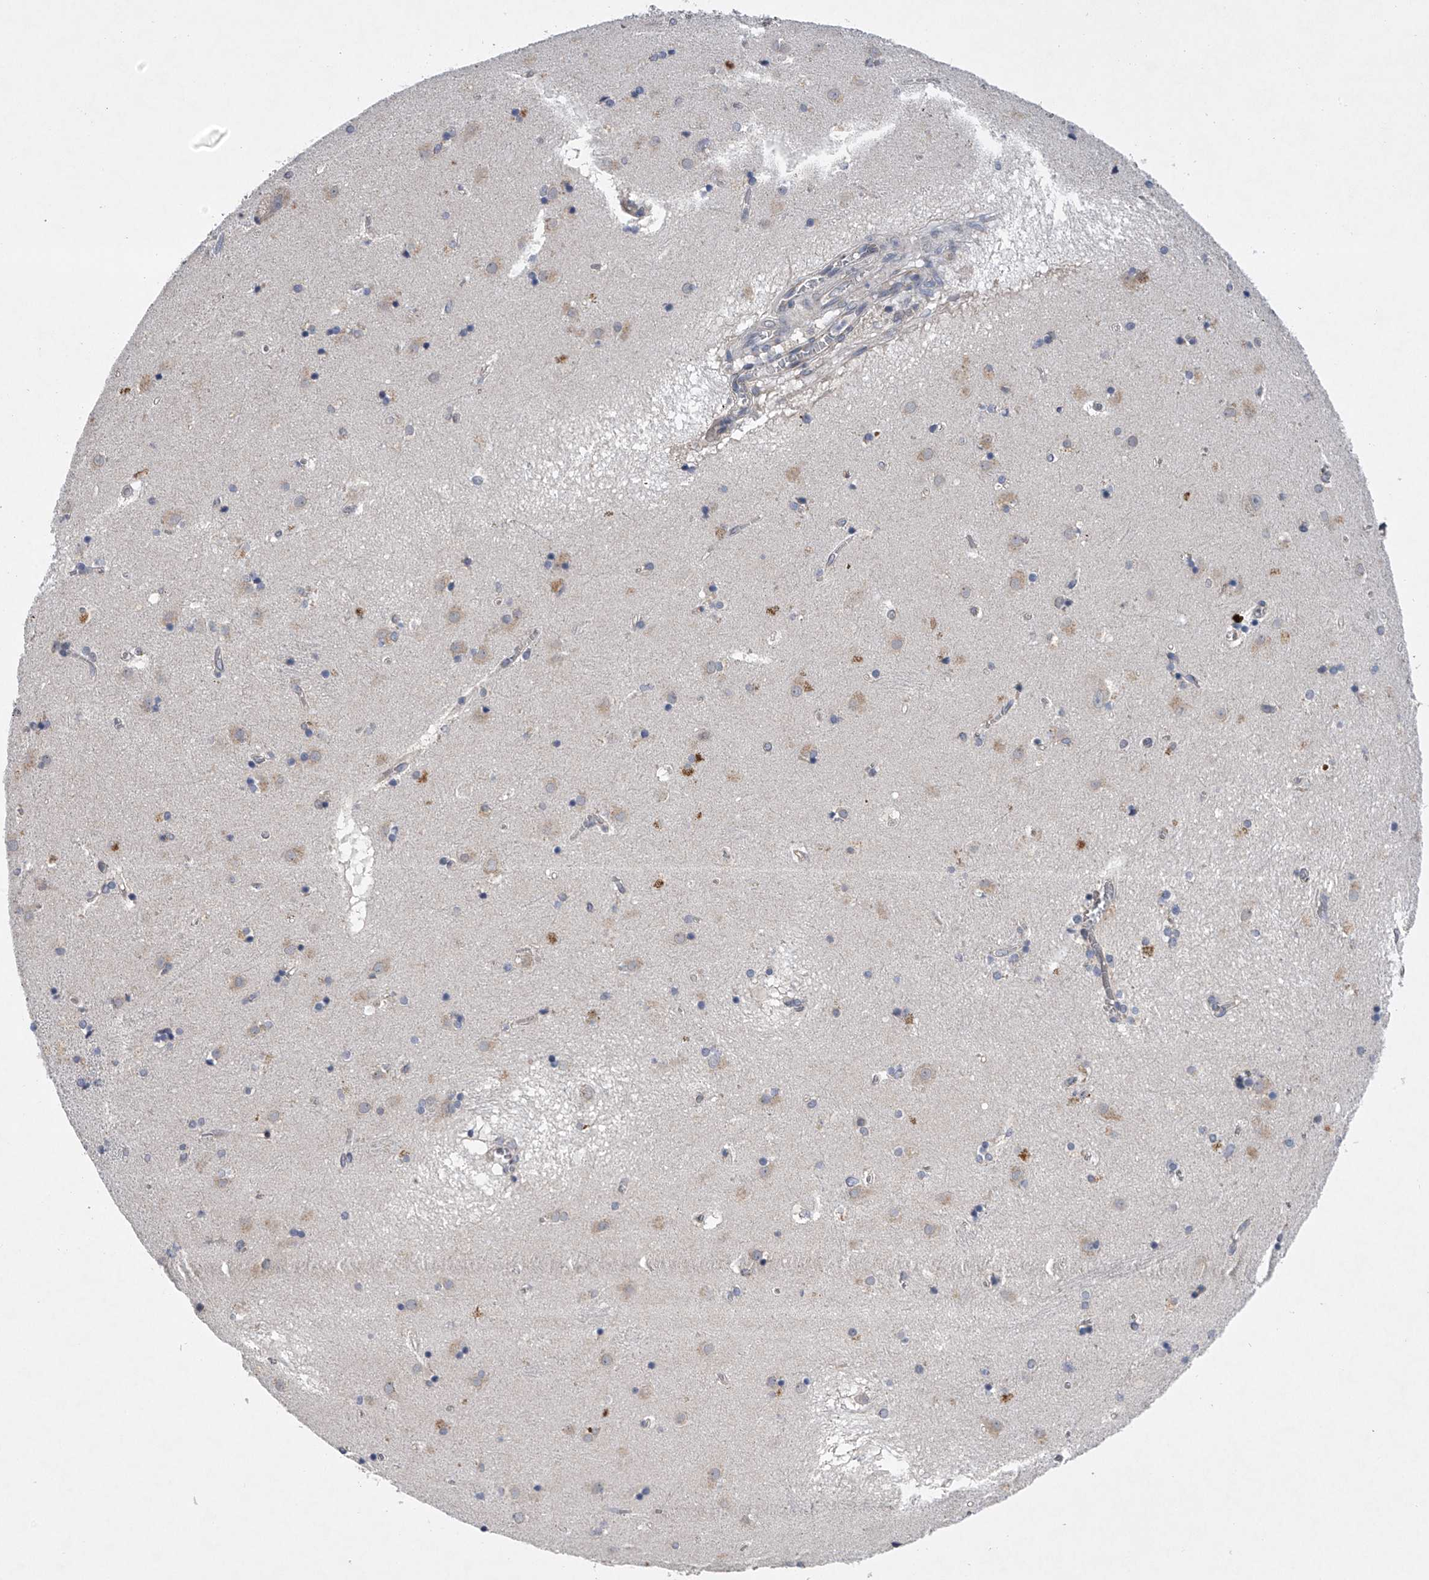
{"staining": {"intensity": "moderate", "quantity": "<25%", "location": "cytoplasmic/membranous"}, "tissue": "caudate", "cell_type": "Glial cells", "image_type": "normal", "snomed": [{"axis": "morphology", "description": "Normal tissue, NOS"}, {"axis": "topography", "description": "Lateral ventricle wall"}], "caption": "Immunohistochemistry (IHC) micrograph of unremarkable caudate stained for a protein (brown), which displays low levels of moderate cytoplasmic/membranous positivity in about <25% of glial cells.", "gene": "RNF5", "patient": {"sex": "male", "age": 70}}